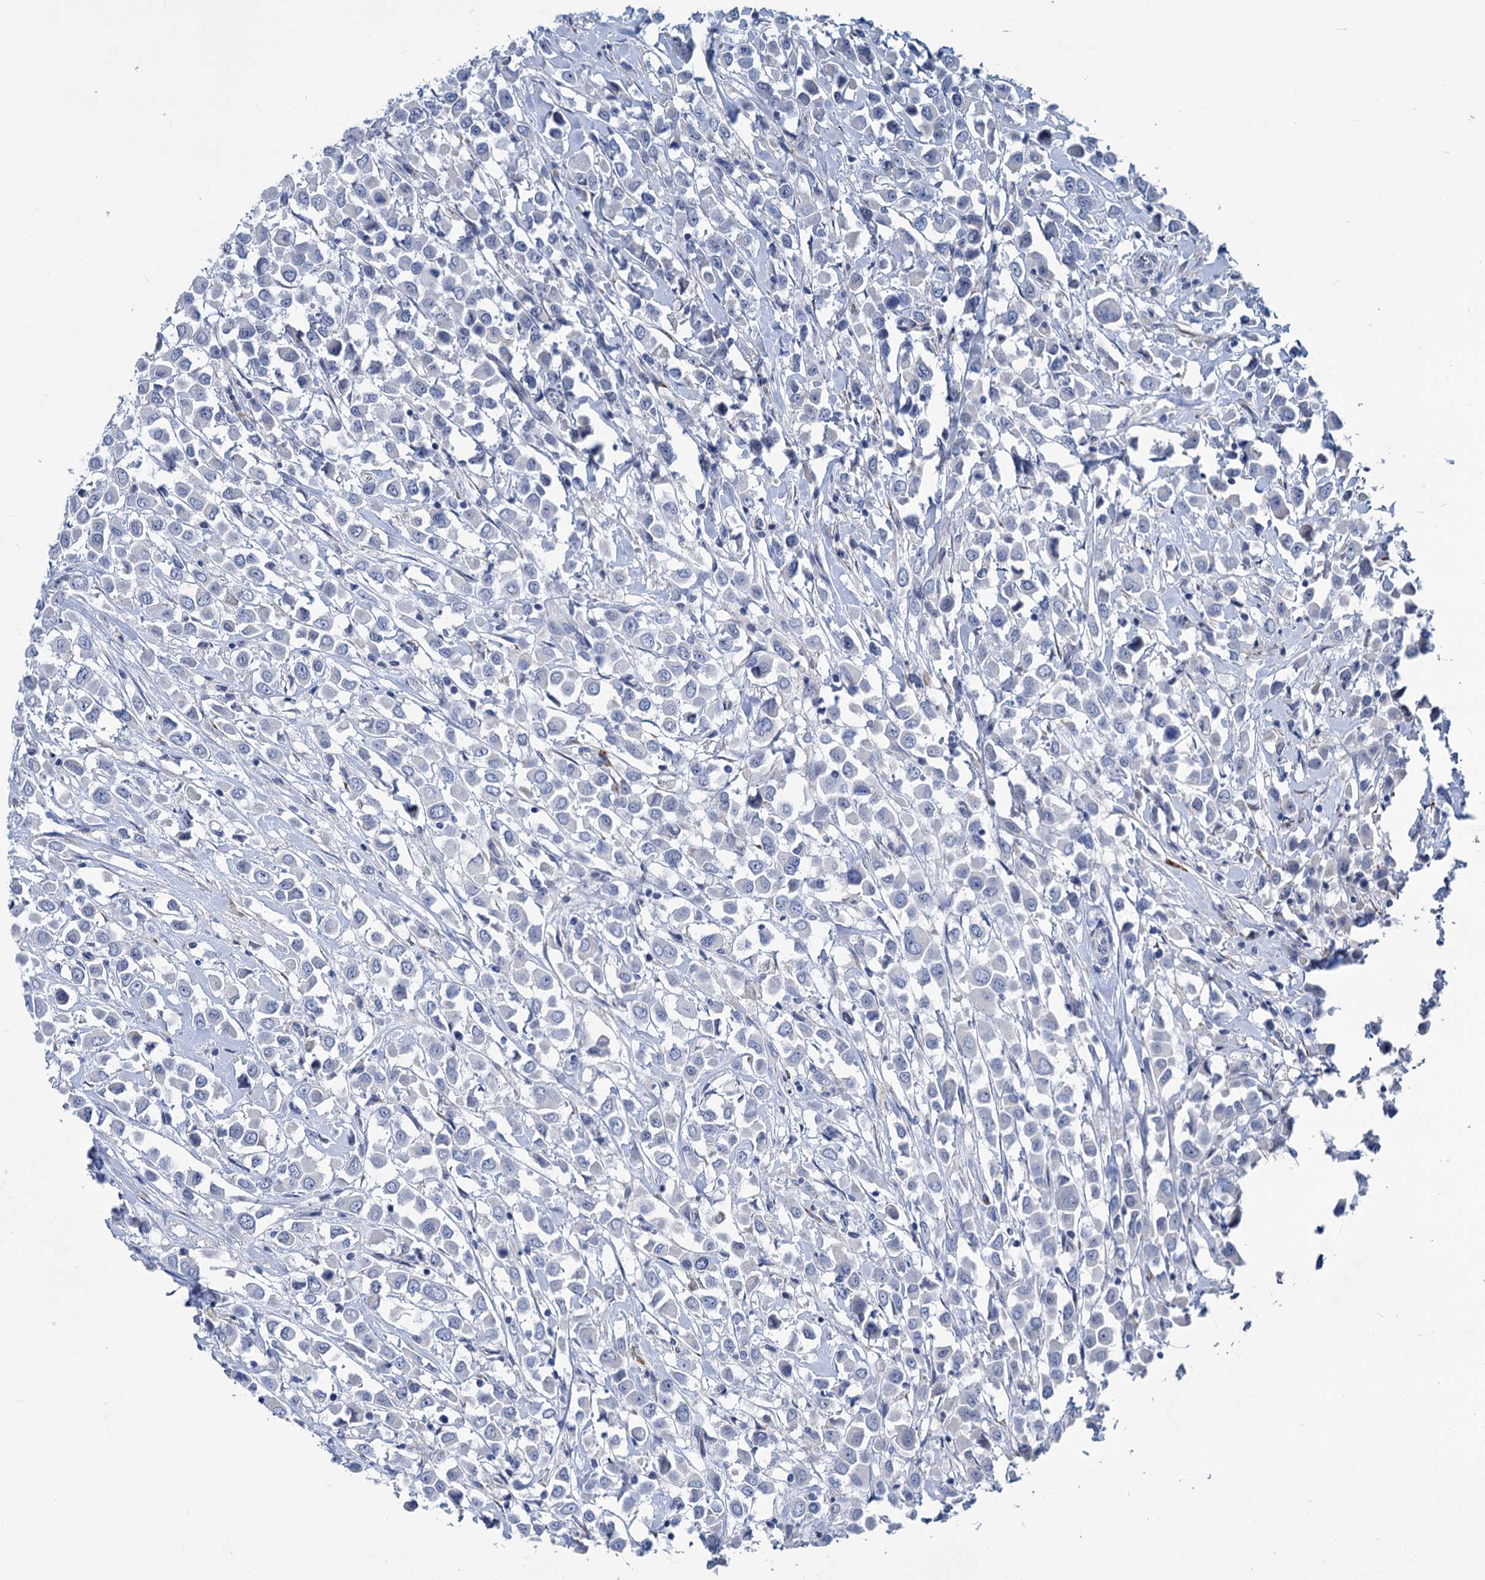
{"staining": {"intensity": "negative", "quantity": "none", "location": "none"}, "tissue": "breast cancer", "cell_type": "Tumor cells", "image_type": "cancer", "snomed": [{"axis": "morphology", "description": "Duct carcinoma"}, {"axis": "topography", "description": "Breast"}], "caption": "This image is of breast cancer (invasive ductal carcinoma) stained with immunohistochemistry (IHC) to label a protein in brown with the nuclei are counter-stained blue. There is no staining in tumor cells. Brightfield microscopy of IHC stained with DAB (3,3'-diaminobenzidine) (brown) and hematoxylin (blue), captured at high magnification.", "gene": "NEU3", "patient": {"sex": "female", "age": 61}}